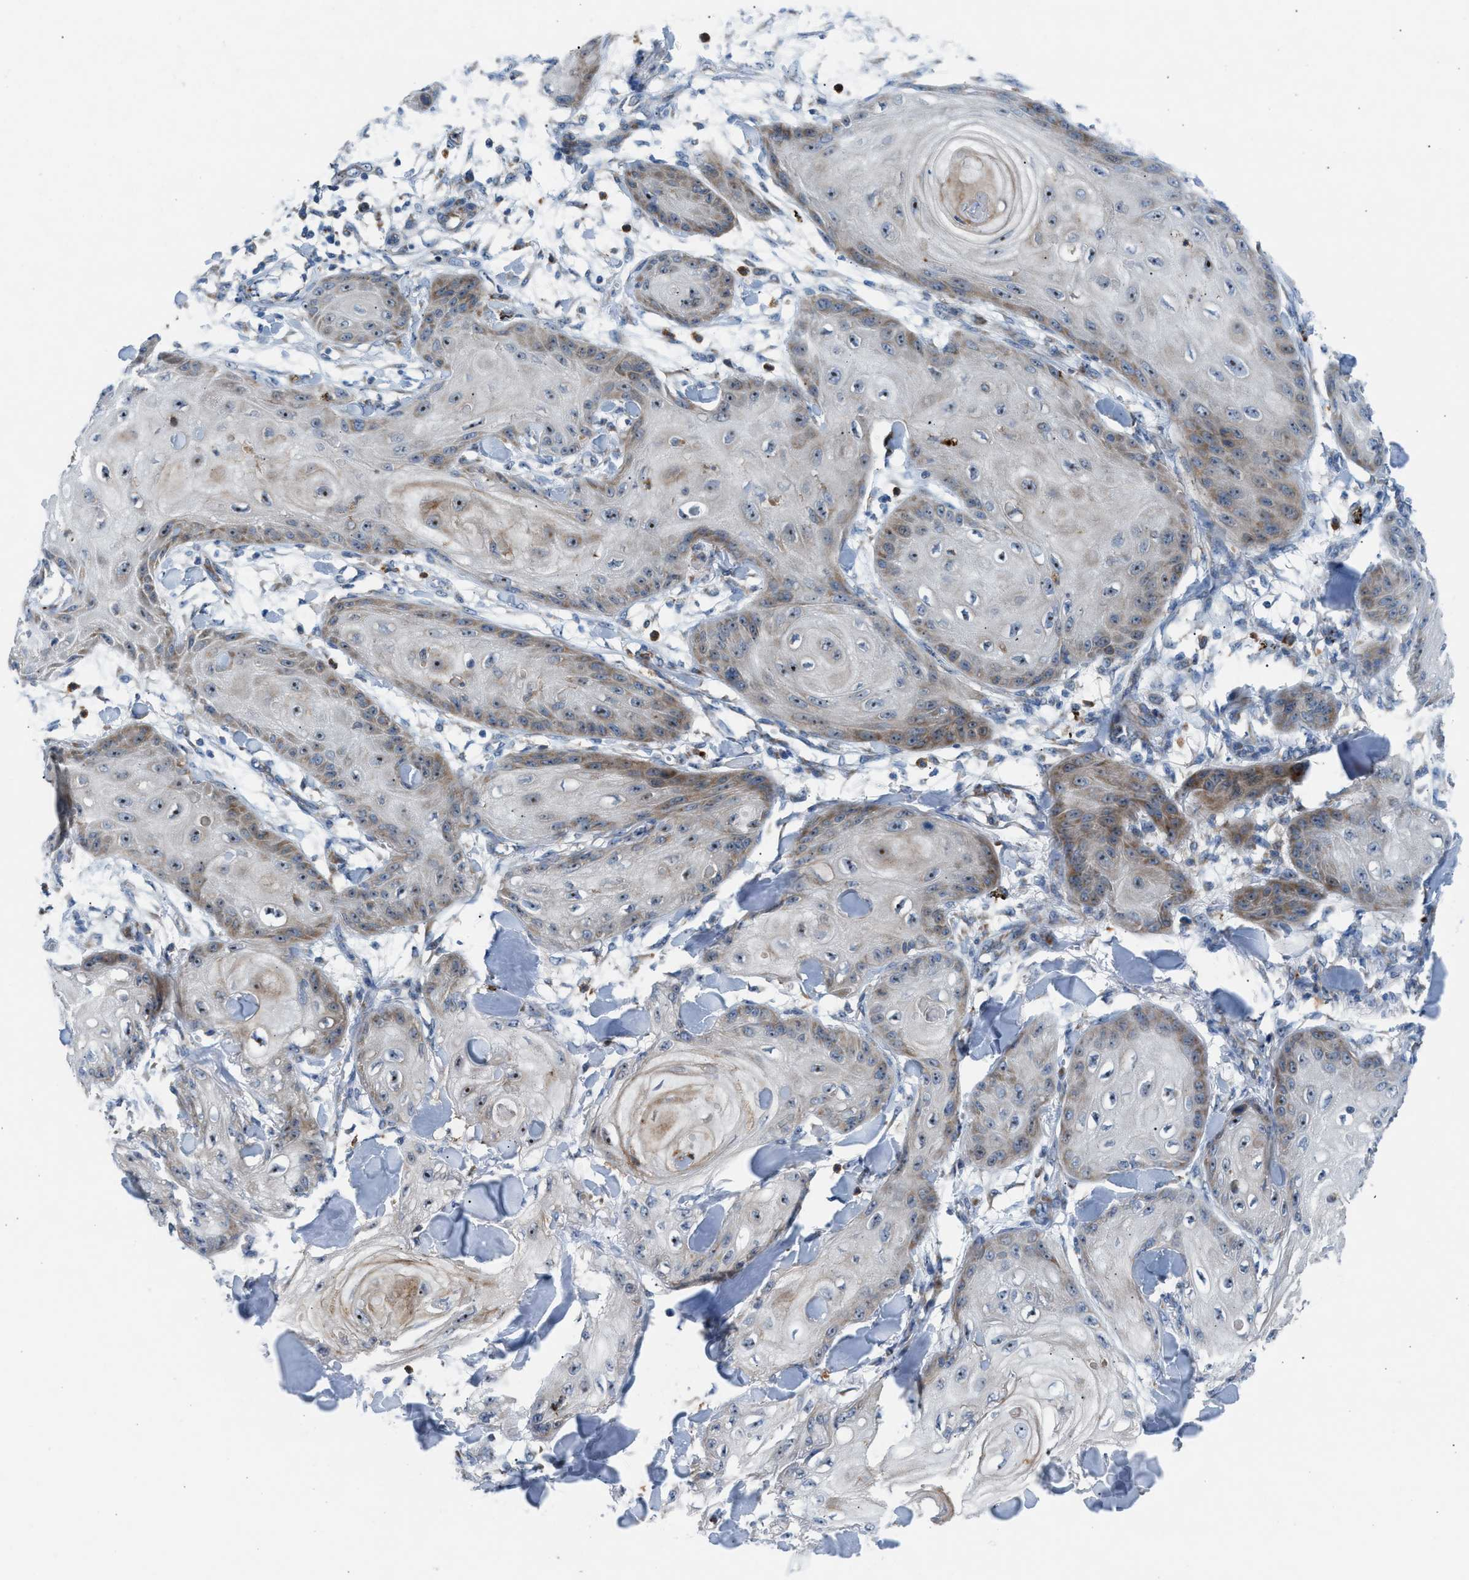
{"staining": {"intensity": "moderate", "quantity": "<25%", "location": "cytoplasmic/membranous,nuclear"}, "tissue": "skin cancer", "cell_type": "Tumor cells", "image_type": "cancer", "snomed": [{"axis": "morphology", "description": "Squamous cell carcinoma, NOS"}, {"axis": "topography", "description": "Skin"}], "caption": "A micrograph of human skin cancer (squamous cell carcinoma) stained for a protein displays moderate cytoplasmic/membranous and nuclear brown staining in tumor cells.", "gene": "TPH1", "patient": {"sex": "male", "age": 74}}